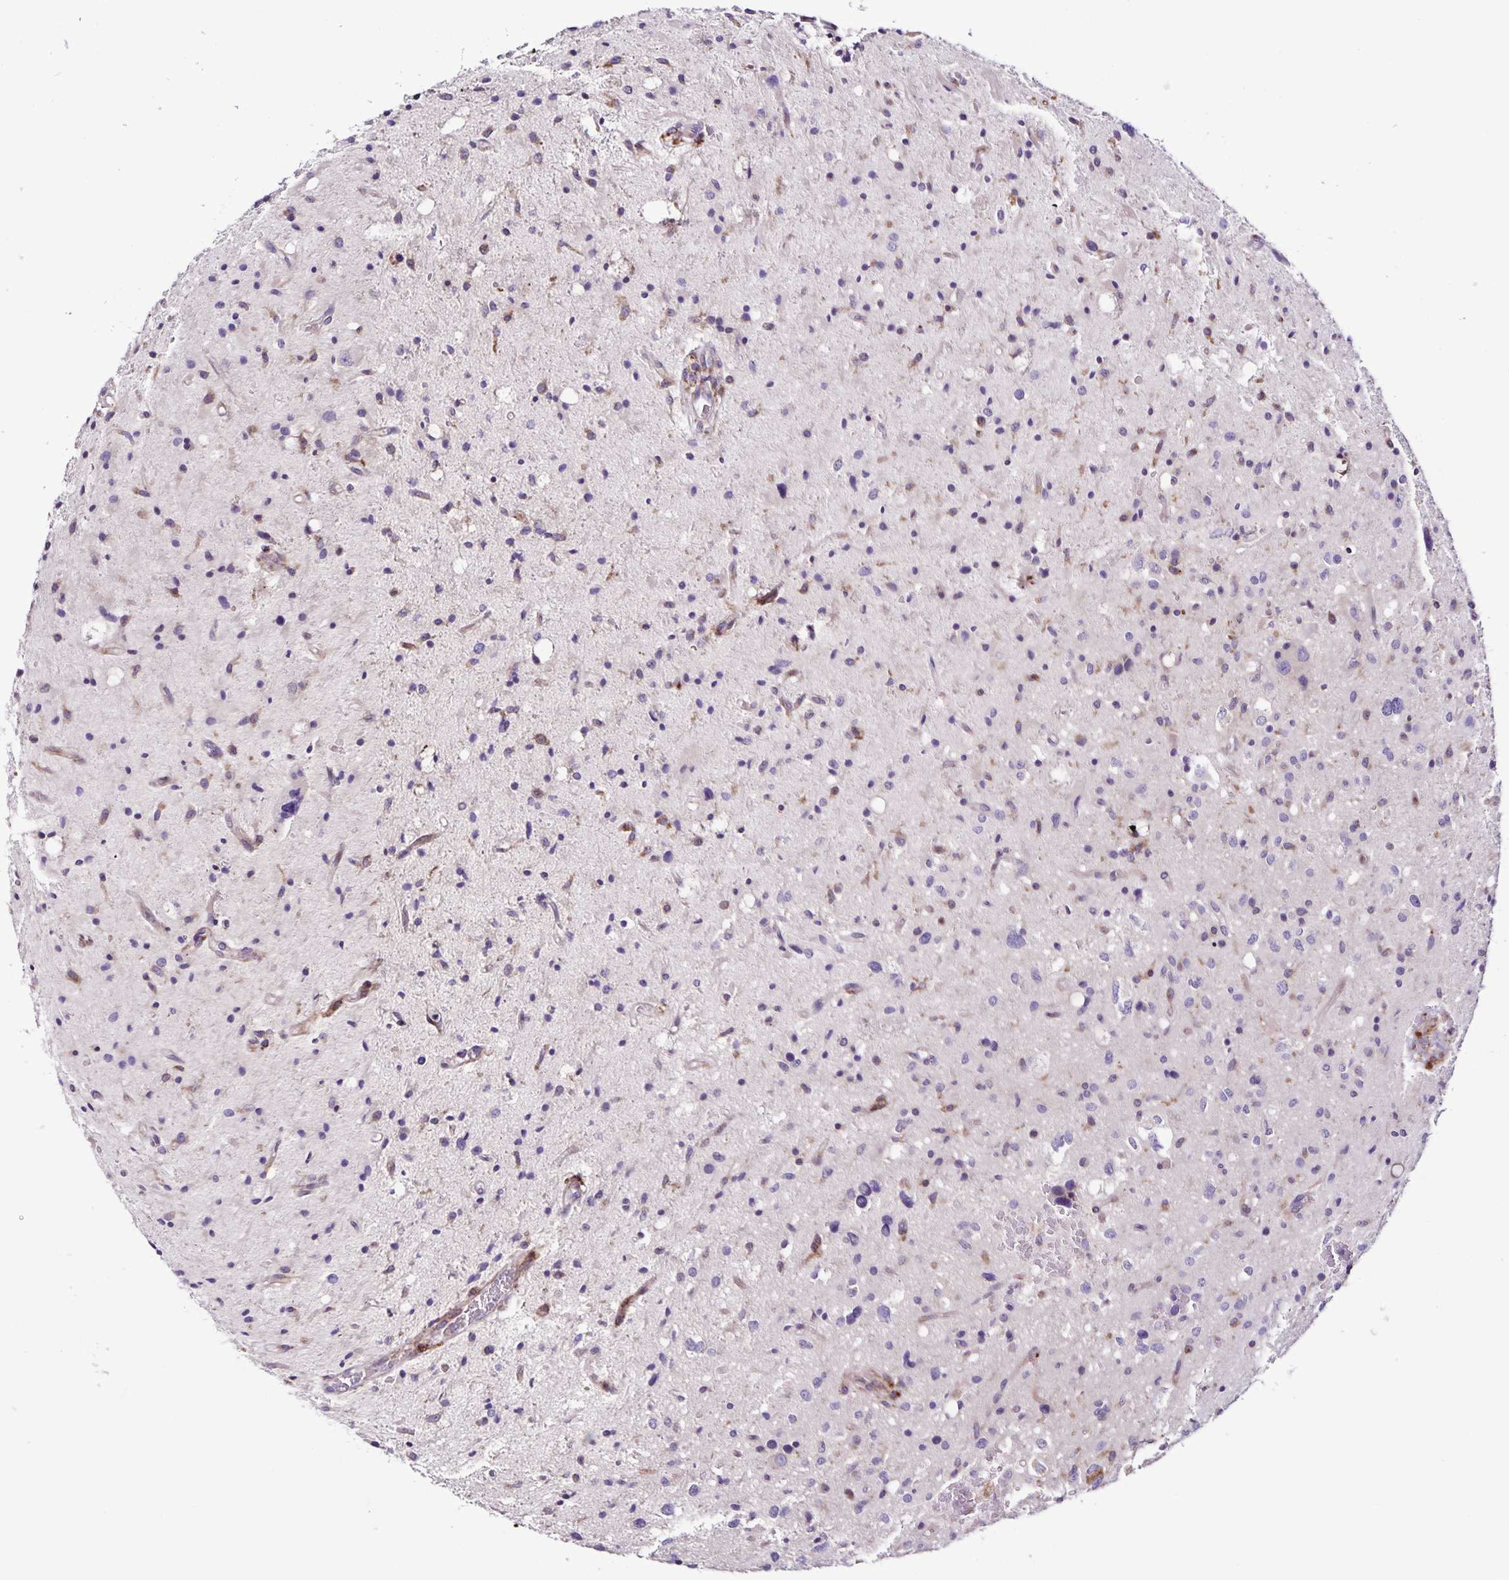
{"staining": {"intensity": "negative", "quantity": "none", "location": "none"}, "tissue": "glioma", "cell_type": "Tumor cells", "image_type": "cancer", "snomed": [{"axis": "morphology", "description": "Glioma, malignant, Low grade"}, {"axis": "topography", "description": "Brain"}], "caption": "Immunohistochemical staining of glioma reveals no significant staining in tumor cells. (DAB IHC with hematoxylin counter stain).", "gene": "OSBPL5", "patient": {"sex": "female", "age": 58}}